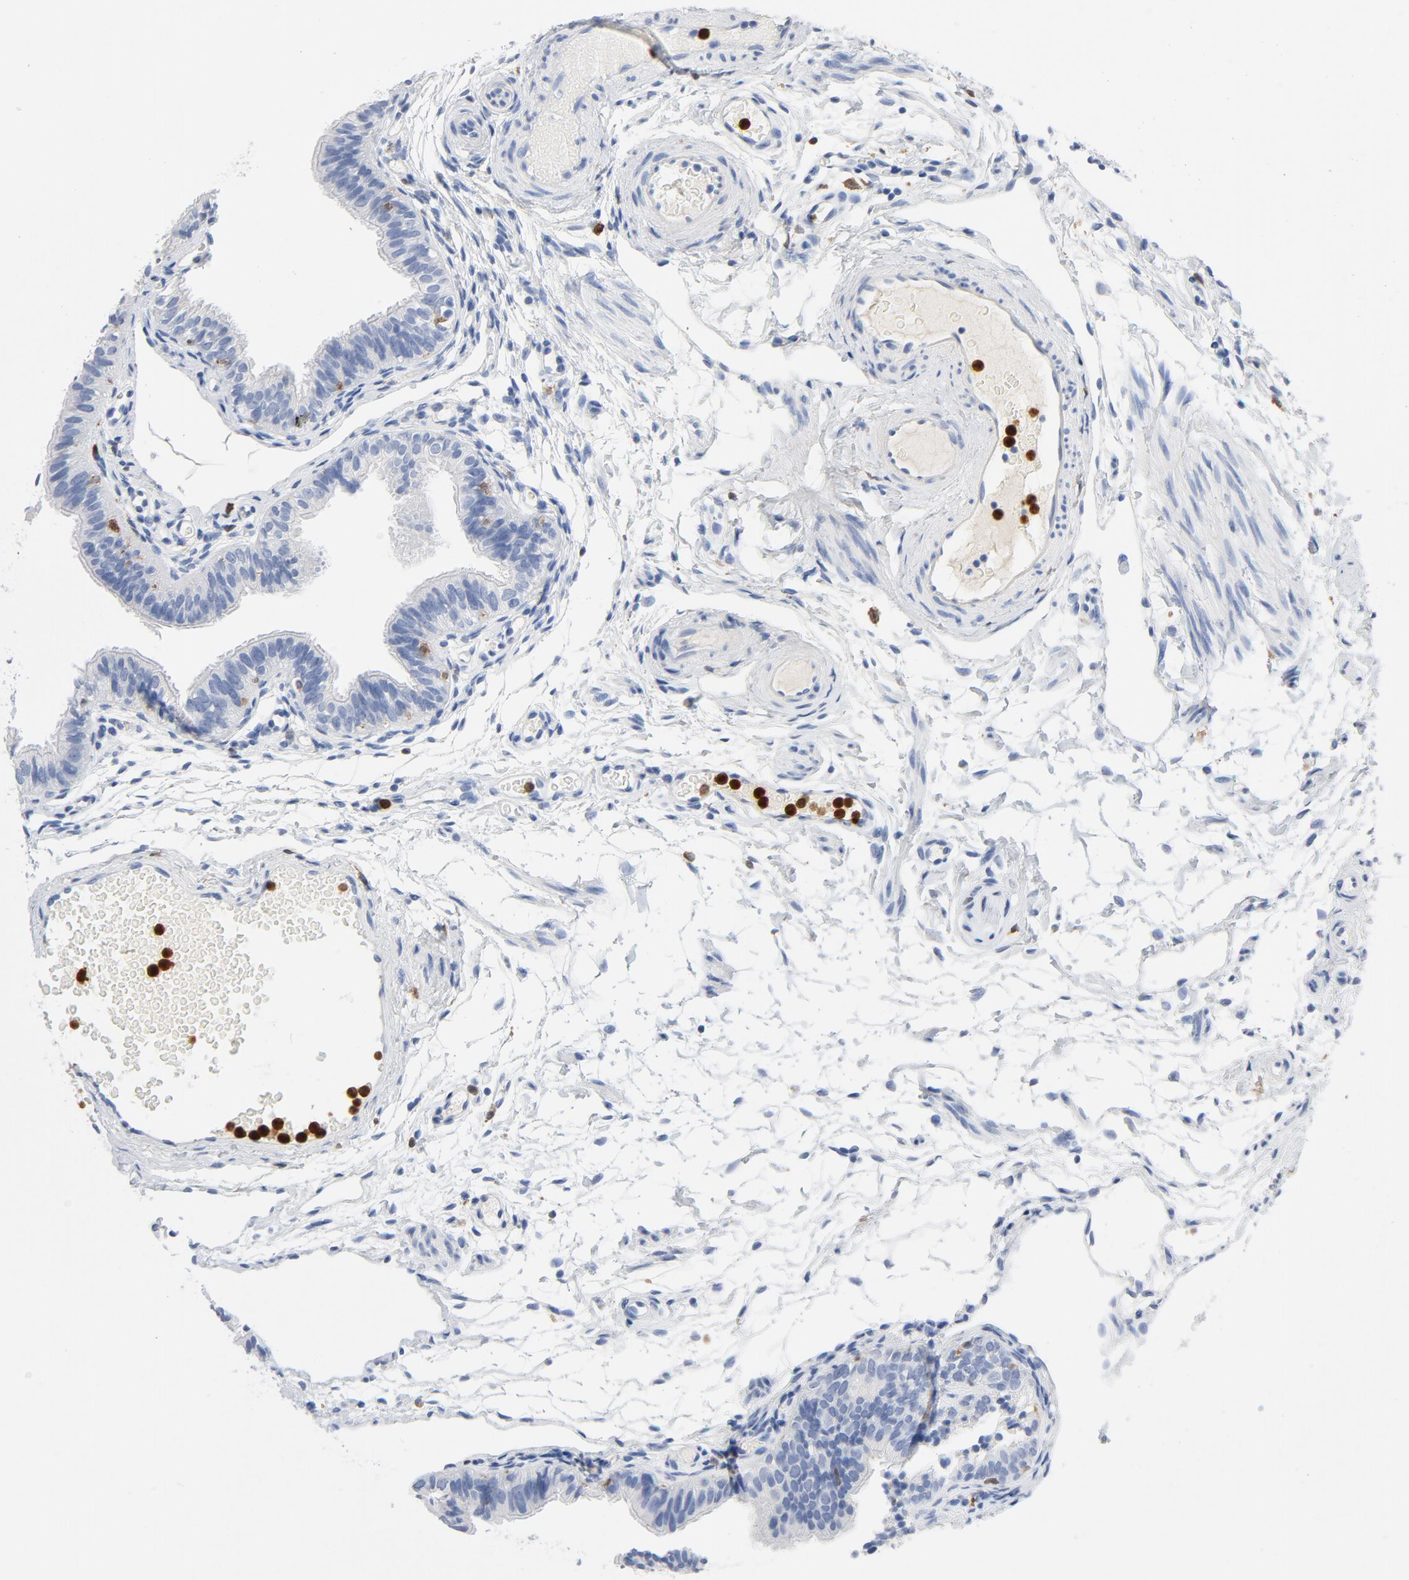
{"staining": {"intensity": "negative", "quantity": "none", "location": "none"}, "tissue": "fallopian tube", "cell_type": "Glandular cells", "image_type": "normal", "snomed": [{"axis": "morphology", "description": "Normal tissue, NOS"}, {"axis": "morphology", "description": "Dermoid, NOS"}, {"axis": "topography", "description": "Fallopian tube"}], "caption": "The immunohistochemistry micrograph has no significant positivity in glandular cells of fallopian tube.", "gene": "NCF1", "patient": {"sex": "female", "age": 33}}